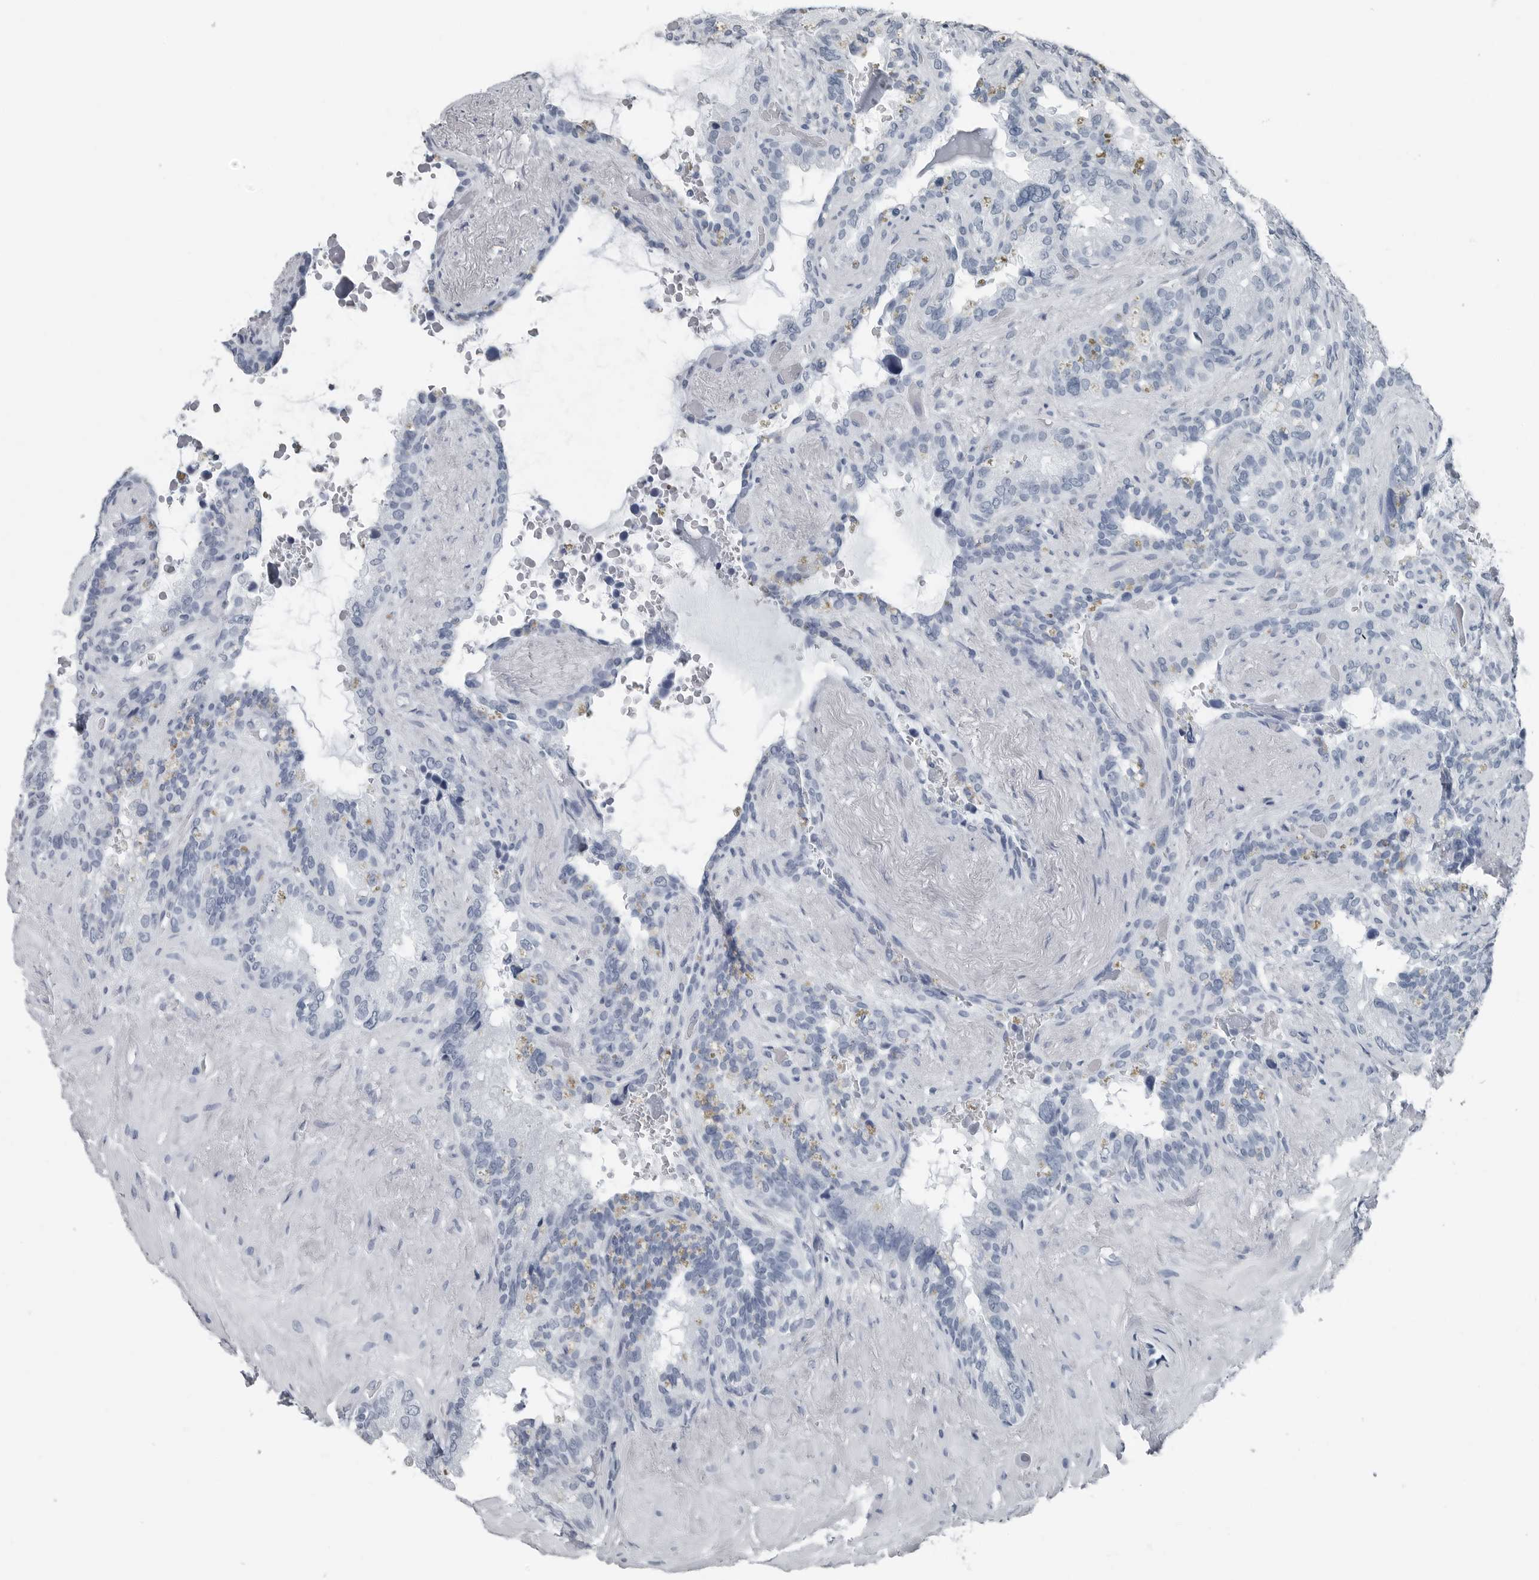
{"staining": {"intensity": "negative", "quantity": "none", "location": "none"}, "tissue": "seminal vesicle", "cell_type": "Glandular cells", "image_type": "normal", "snomed": [{"axis": "morphology", "description": "Normal tissue, NOS"}, {"axis": "topography", "description": "Seminal veicle"}], "caption": "Immunohistochemistry (IHC) of normal human seminal vesicle reveals no expression in glandular cells.", "gene": "SPINK1", "patient": {"sex": "male", "age": 80}}